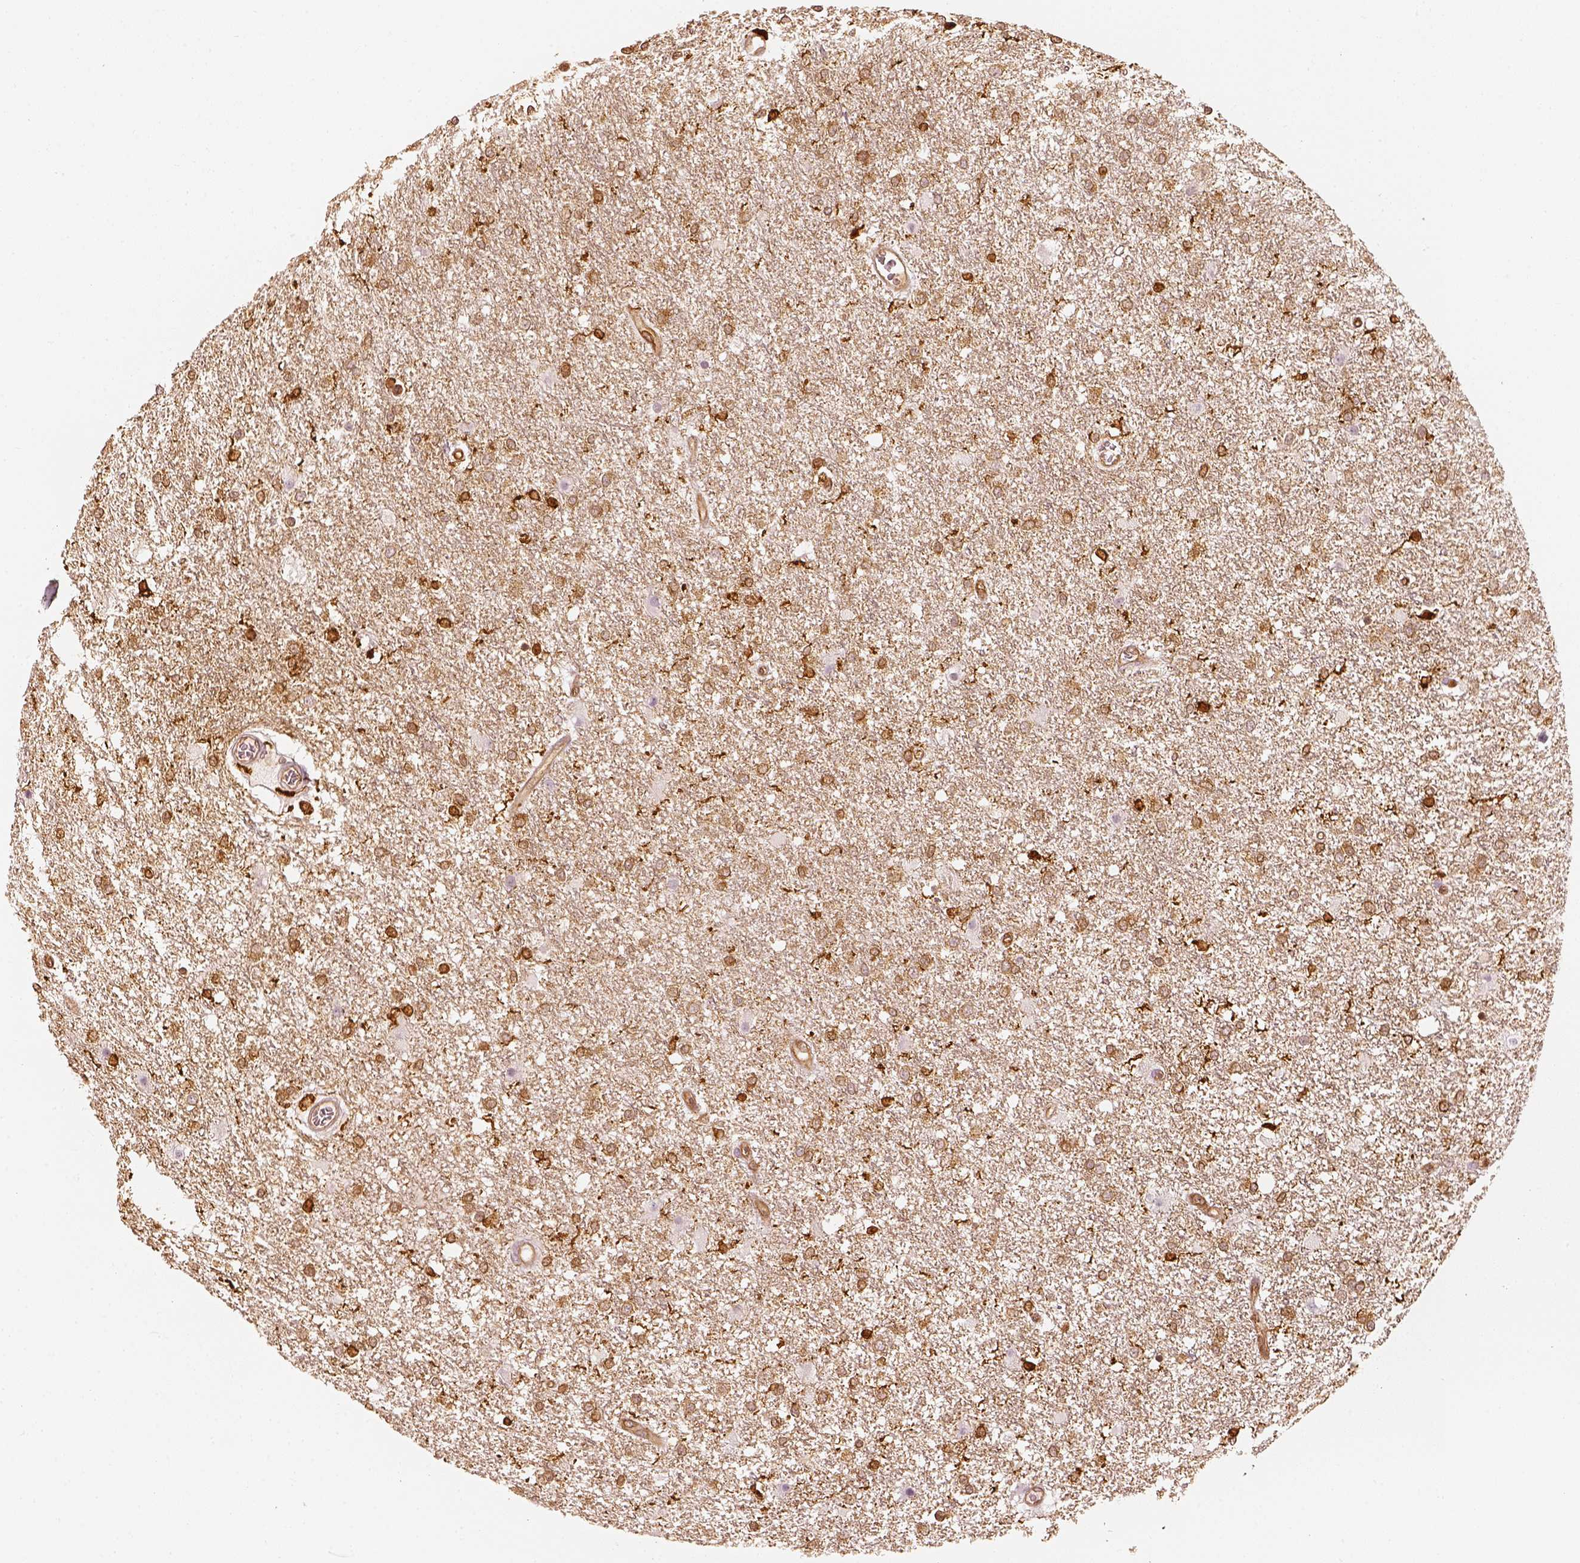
{"staining": {"intensity": "moderate", "quantity": ">75%", "location": "cytoplasmic/membranous"}, "tissue": "glioma", "cell_type": "Tumor cells", "image_type": "cancer", "snomed": [{"axis": "morphology", "description": "Glioma, malignant, High grade"}, {"axis": "topography", "description": "Brain"}], "caption": "High-grade glioma (malignant) tissue exhibits moderate cytoplasmic/membranous positivity in about >75% of tumor cells, visualized by immunohistochemistry. (IHC, brightfield microscopy, high magnification).", "gene": "FSCN1", "patient": {"sex": "female", "age": 61}}